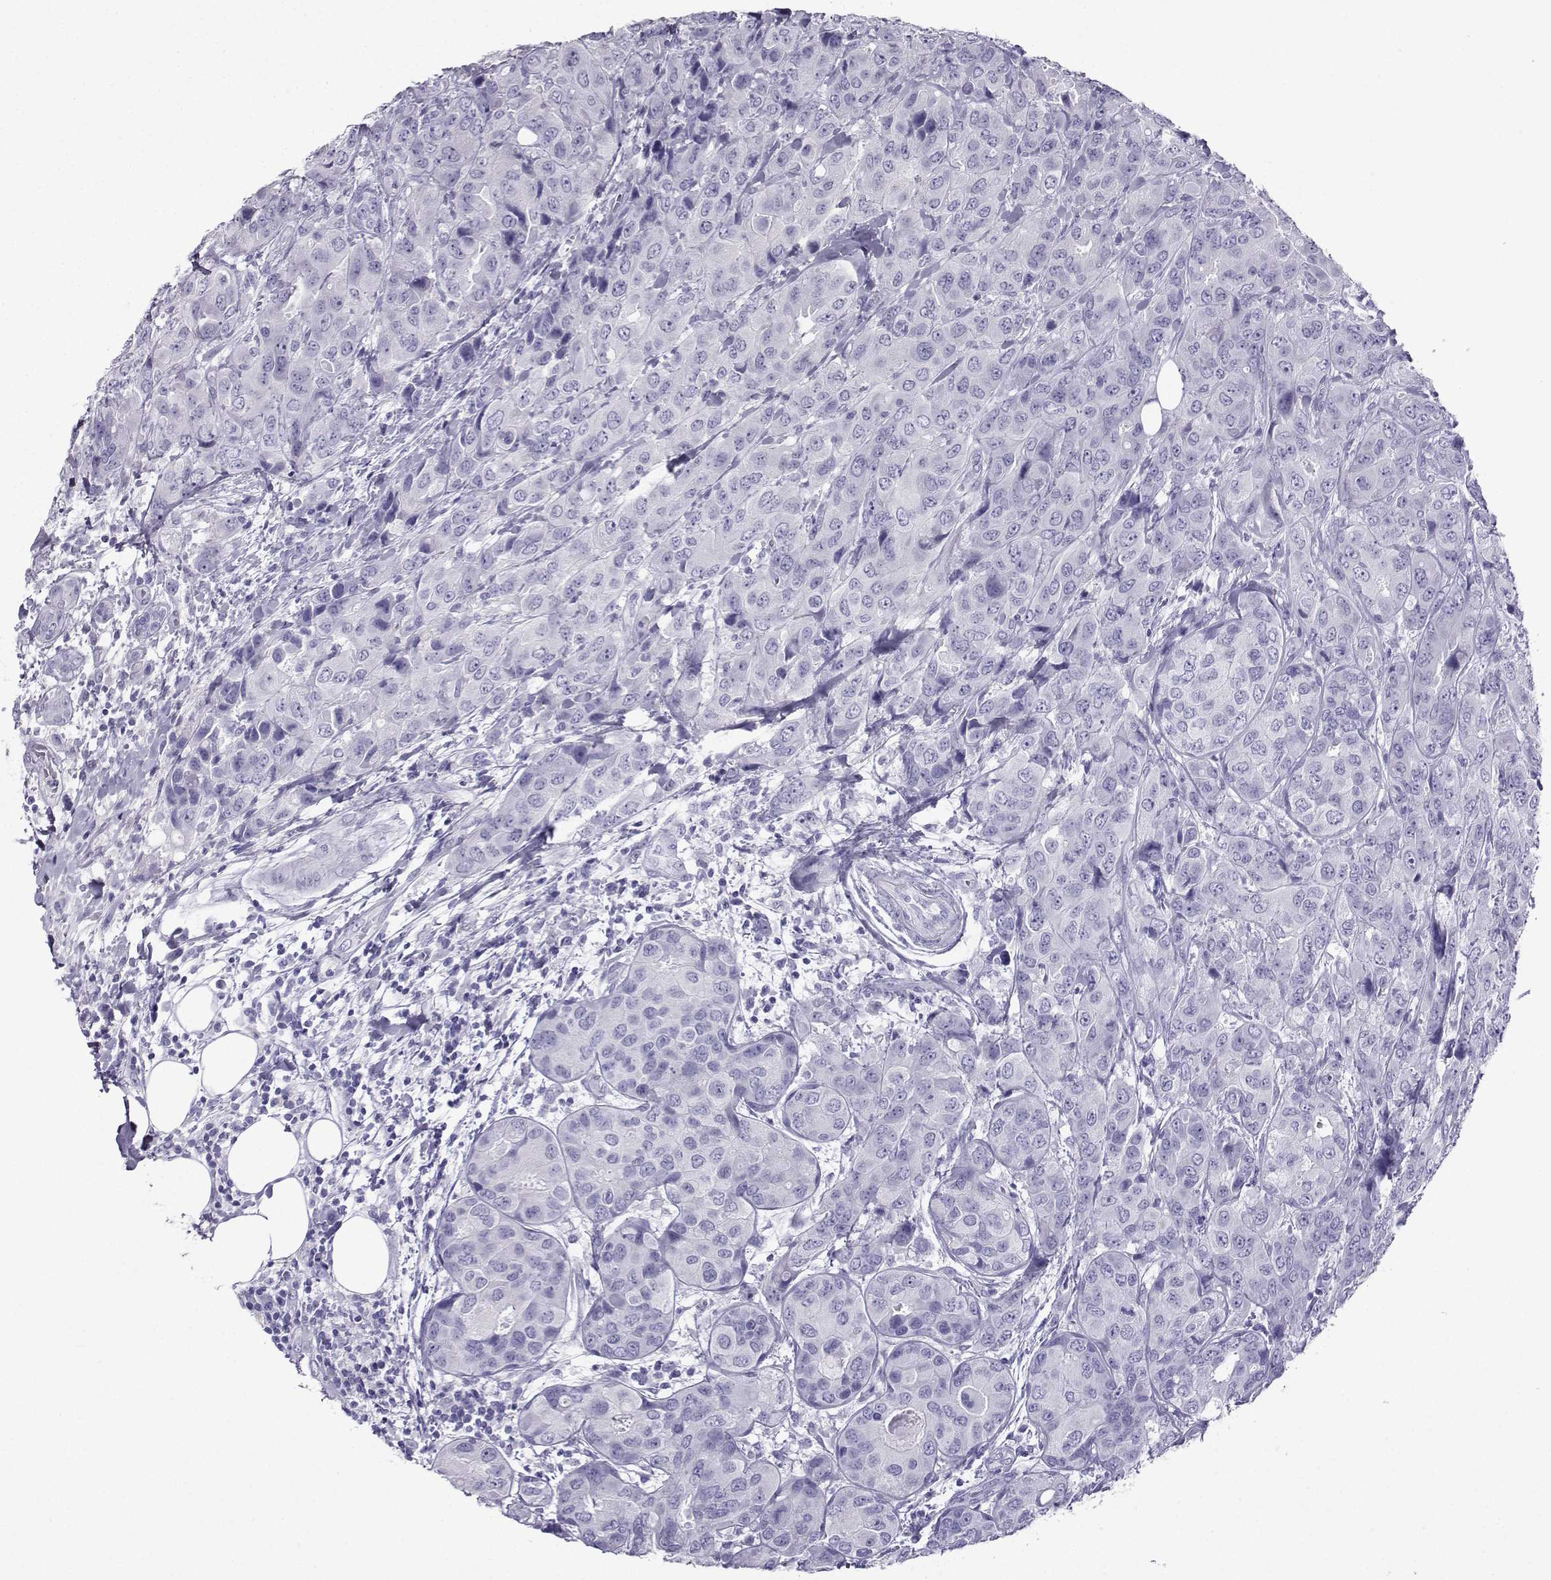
{"staining": {"intensity": "negative", "quantity": "none", "location": "none"}, "tissue": "breast cancer", "cell_type": "Tumor cells", "image_type": "cancer", "snomed": [{"axis": "morphology", "description": "Duct carcinoma"}, {"axis": "topography", "description": "Breast"}], "caption": "Immunohistochemistry (IHC) histopathology image of neoplastic tissue: human breast intraductal carcinoma stained with DAB reveals no significant protein expression in tumor cells. (Brightfield microscopy of DAB (3,3'-diaminobenzidine) IHC at high magnification).", "gene": "CRYBB1", "patient": {"sex": "female", "age": 43}}